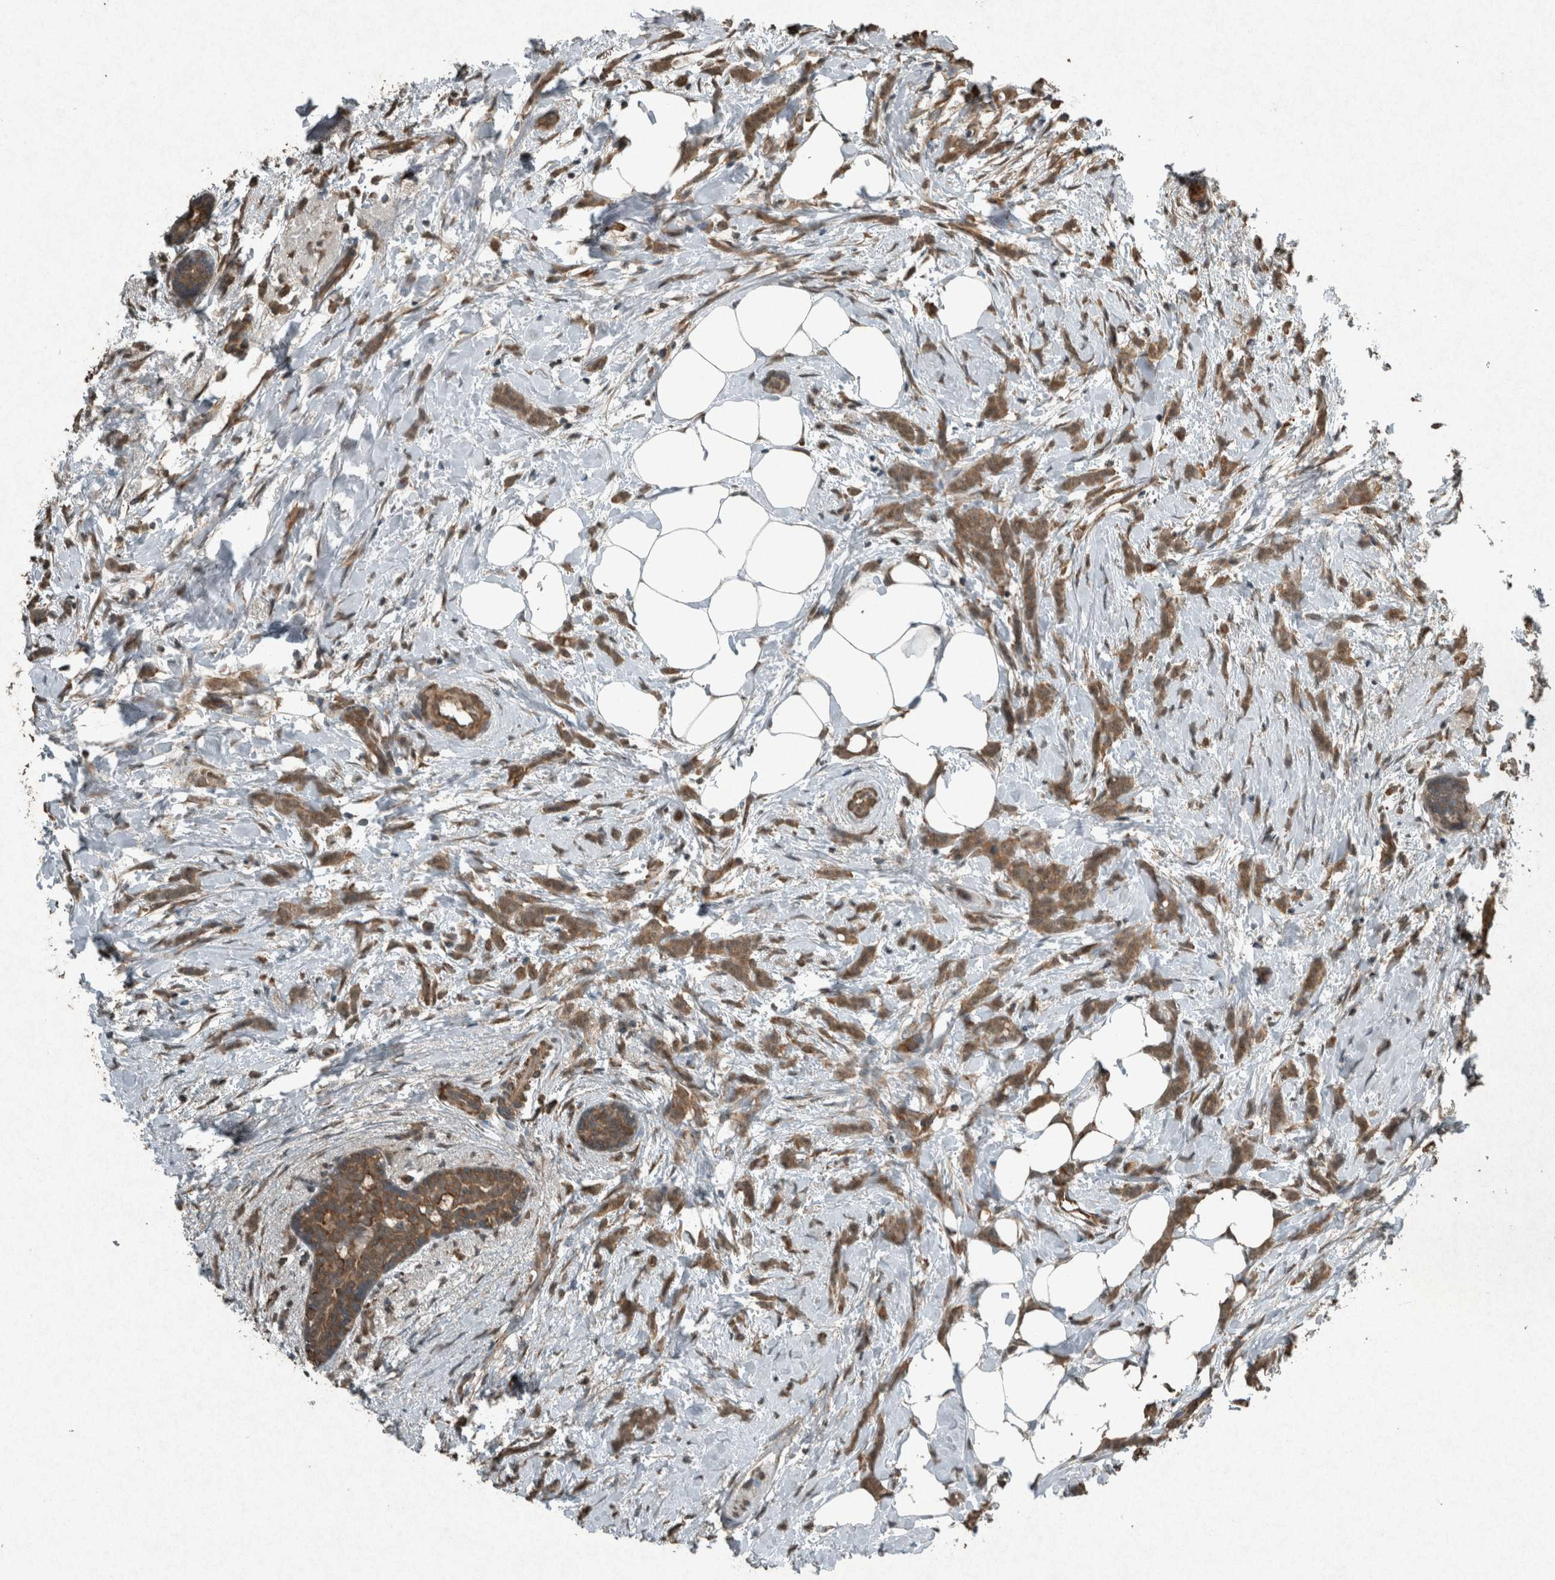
{"staining": {"intensity": "moderate", "quantity": ">75%", "location": "cytoplasmic/membranous"}, "tissue": "breast cancer", "cell_type": "Tumor cells", "image_type": "cancer", "snomed": [{"axis": "morphology", "description": "Lobular carcinoma, in situ"}, {"axis": "morphology", "description": "Lobular carcinoma"}, {"axis": "topography", "description": "Breast"}], "caption": "Immunohistochemical staining of human breast cancer displays medium levels of moderate cytoplasmic/membranous protein staining in about >75% of tumor cells.", "gene": "ARHGEF12", "patient": {"sex": "female", "age": 41}}